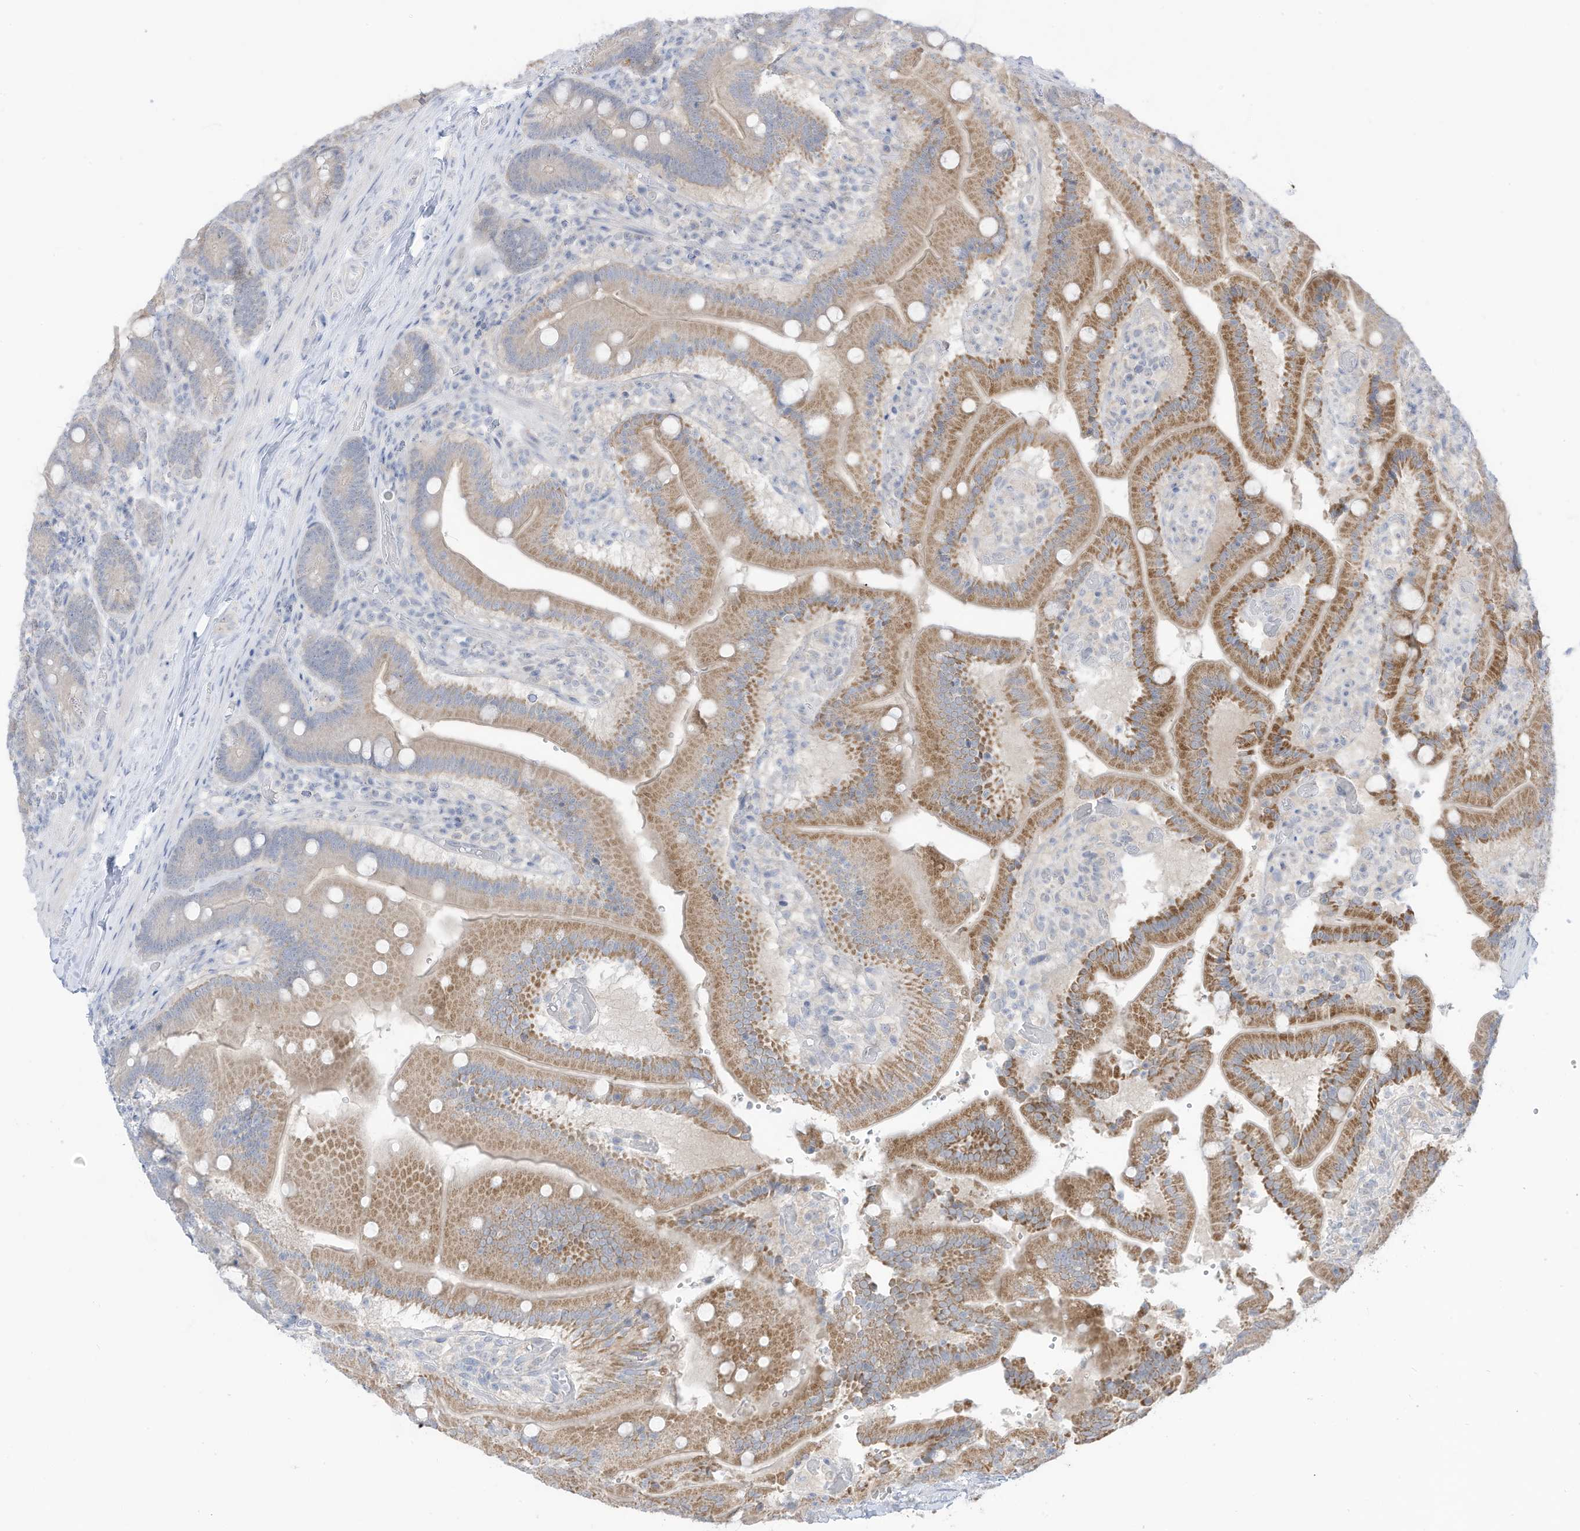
{"staining": {"intensity": "moderate", "quantity": ">75%", "location": "cytoplasmic/membranous"}, "tissue": "duodenum", "cell_type": "Glandular cells", "image_type": "normal", "snomed": [{"axis": "morphology", "description": "Normal tissue, NOS"}, {"axis": "topography", "description": "Duodenum"}], "caption": "High-power microscopy captured an immunohistochemistry photomicrograph of unremarkable duodenum, revealing moderate cytoplasmic/membranous positivity in about >75% of glandular cells. (brown staining indicates protein expression, while blue staining denotes nuclei).", "gene": "OGT", "patient": {"sex": "female", "age": 62}}